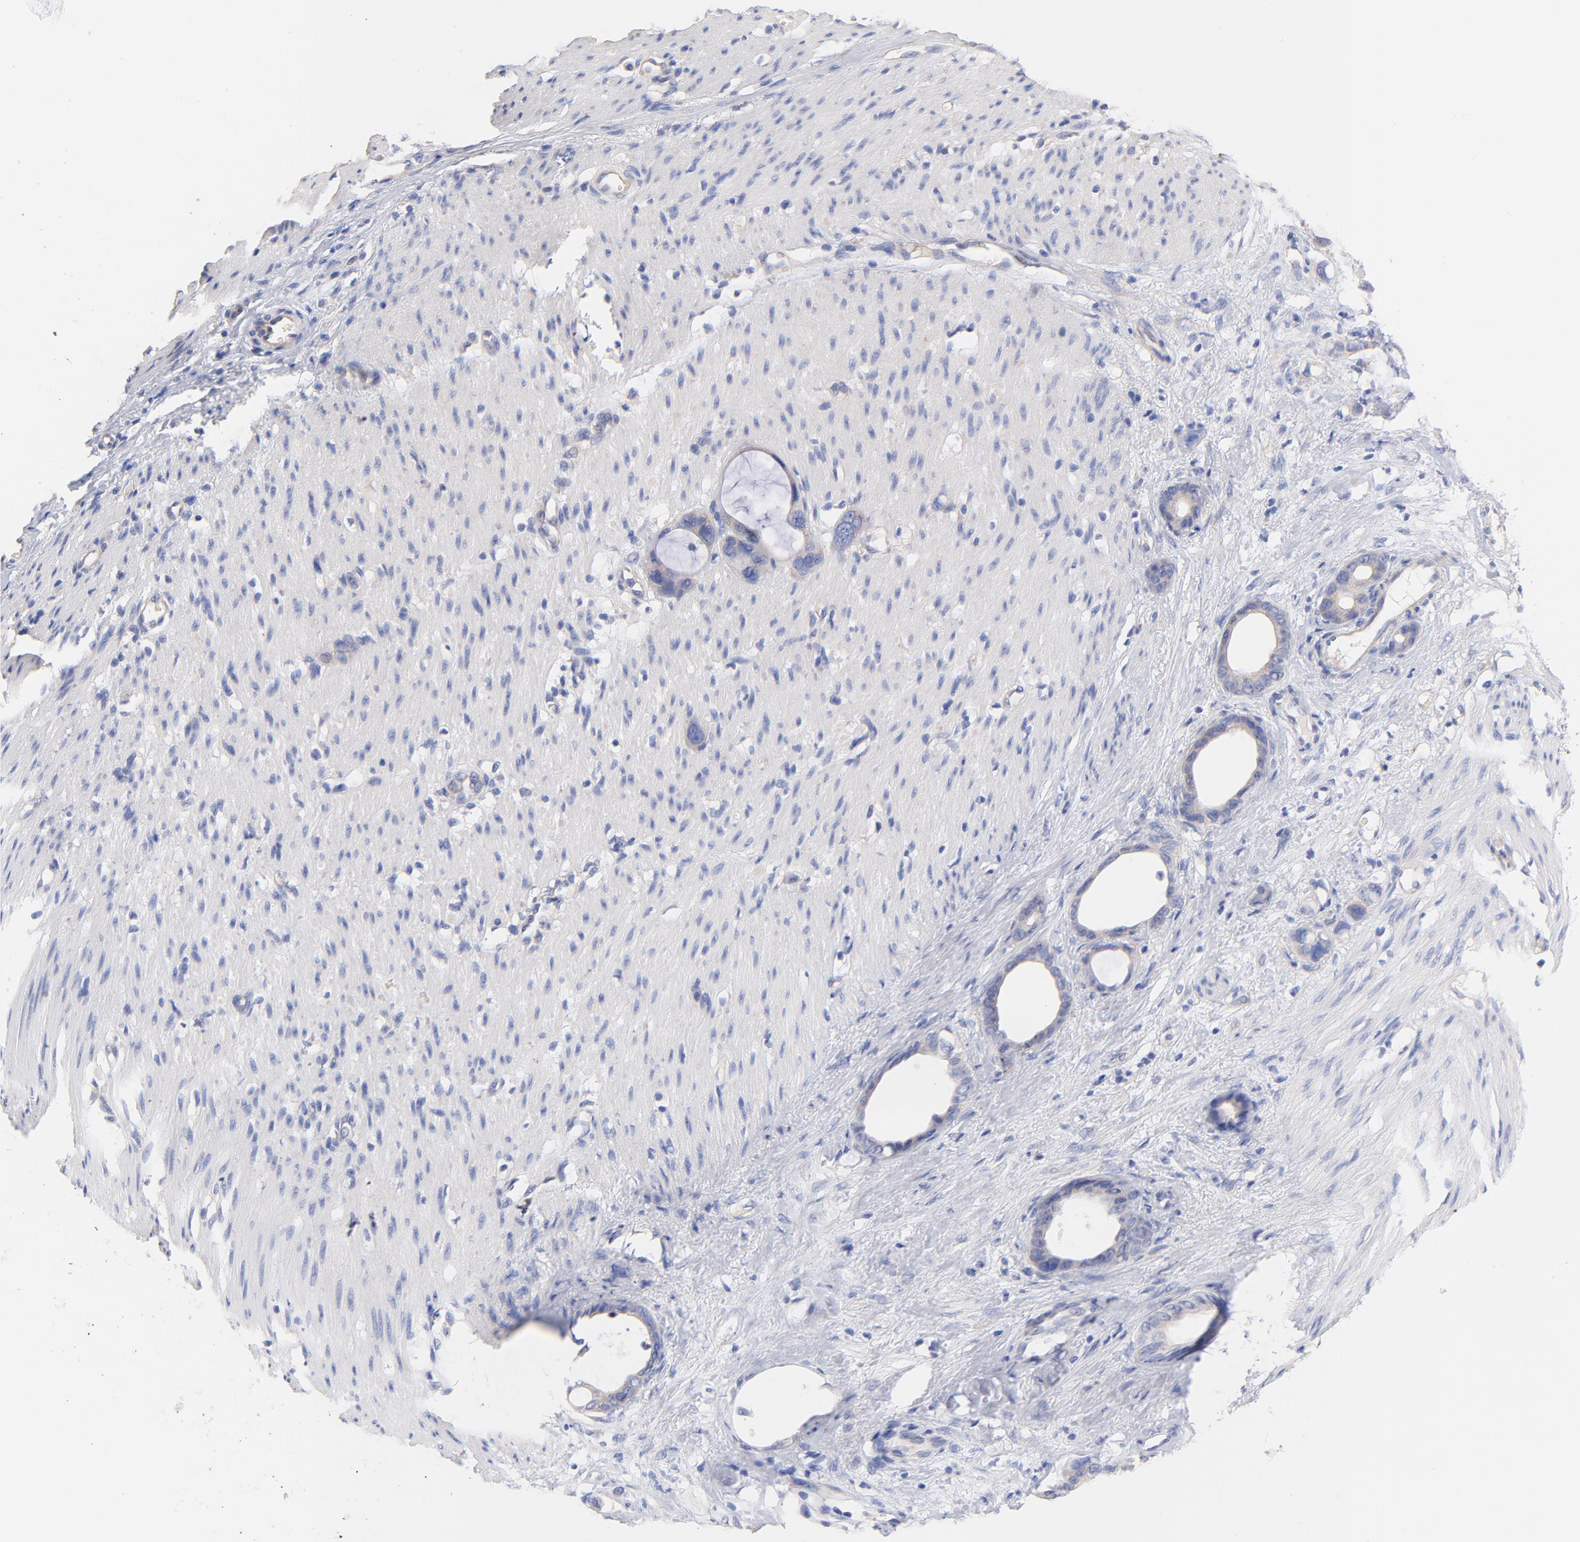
{"staining": {"intensity": "weak", "quantity": ">75%", "location": "cytoplasmic/membranous"}, "tissue": "stomach cancer", "cell_type": "Tumor cells", "image_type": "cancer", "snomed": [{"axis": "morphology", "description": "Adenocarcinoma, NOS"}, {"axis": "topography", "description": "Stomach"}], "caption": "An immunohistochemistry (IHC) micrograph of tumor tissue is shown. Protein staining in brown shows weak cytoplasmic/membranous positivity in adenocarcinoma (stomach) within tumor cells.", "gene": "TNFRSF13C", "patient": {"sex": "female", "age": 75}}